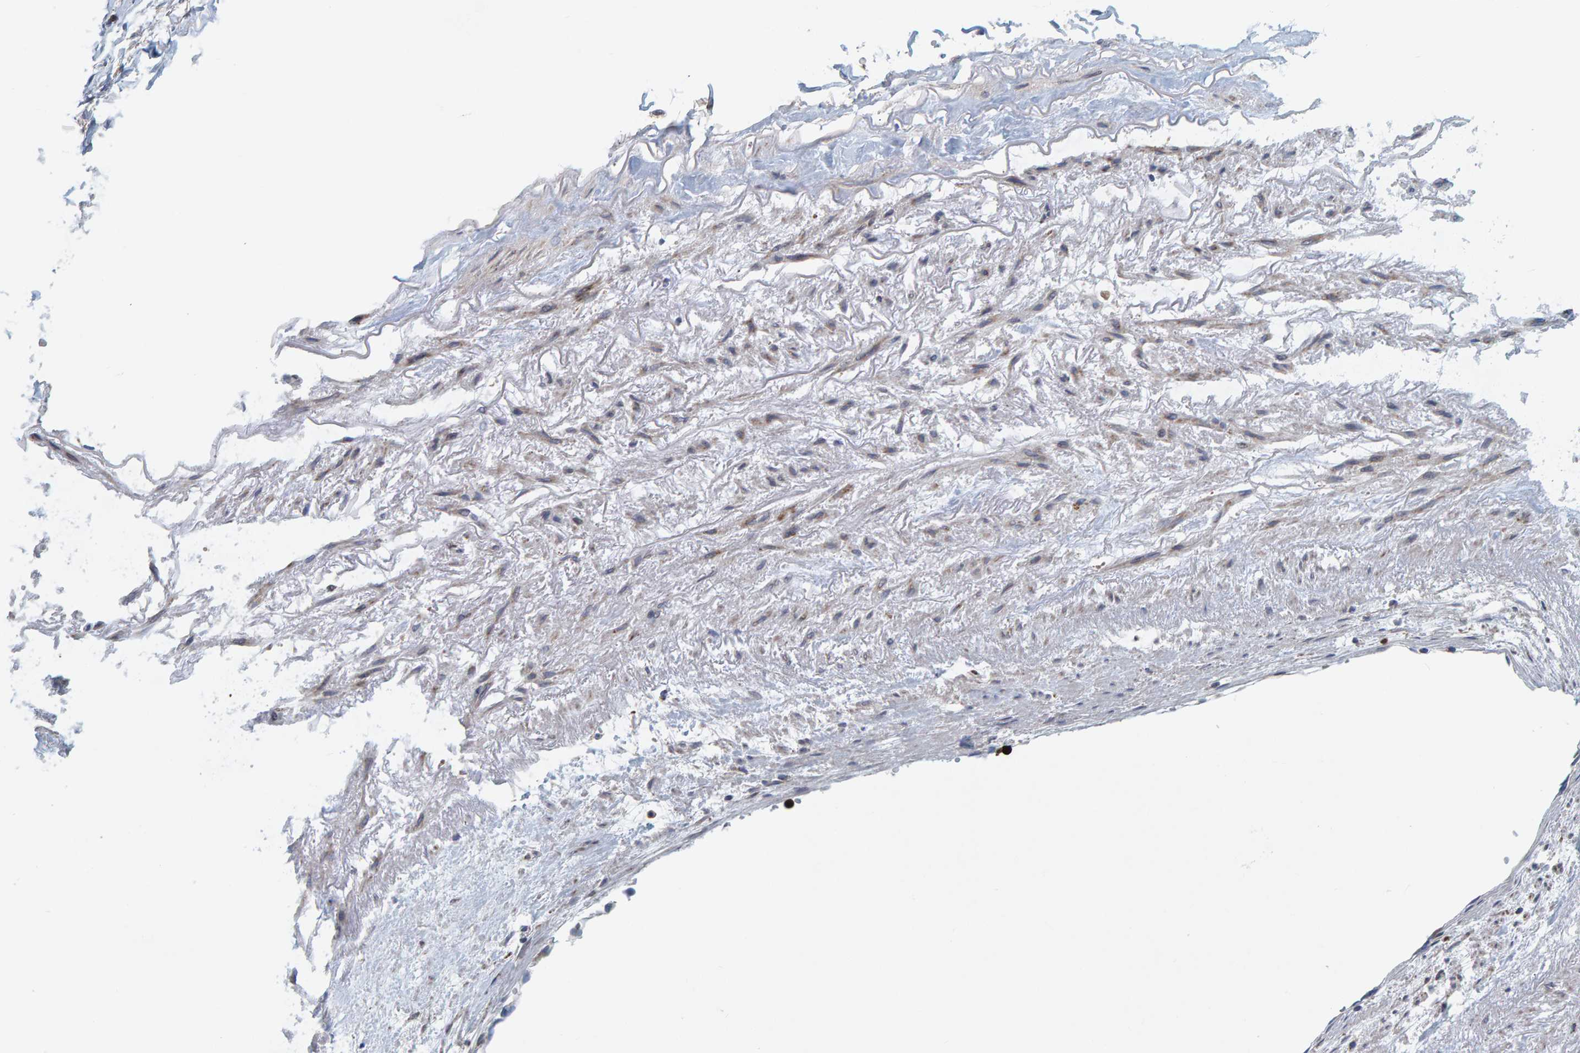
{"staining": {"intensity": "weak", "quantity": "25%-75%", "location": "cytoplasmic/membranous"}, "tissue": "adipose tissue", "cell_type": "Adipocytes", "image_type": "normal", "snomed": [{"axis": "morphology", "description": "Normal tissue, NOS"}, {"axis": "topography", "description": "Cartilage tissue"}, {"axis": "topography", "description": "Lung"}], "caption": "An image showing weak cytoplasmic/membranous staining in about 25%-75% of adipocytes in benign adipose tissue, as visualized by brown immunohistochemical staining.", "gene": "B9D1", "patient": {"sex": "female", "age": 77}}